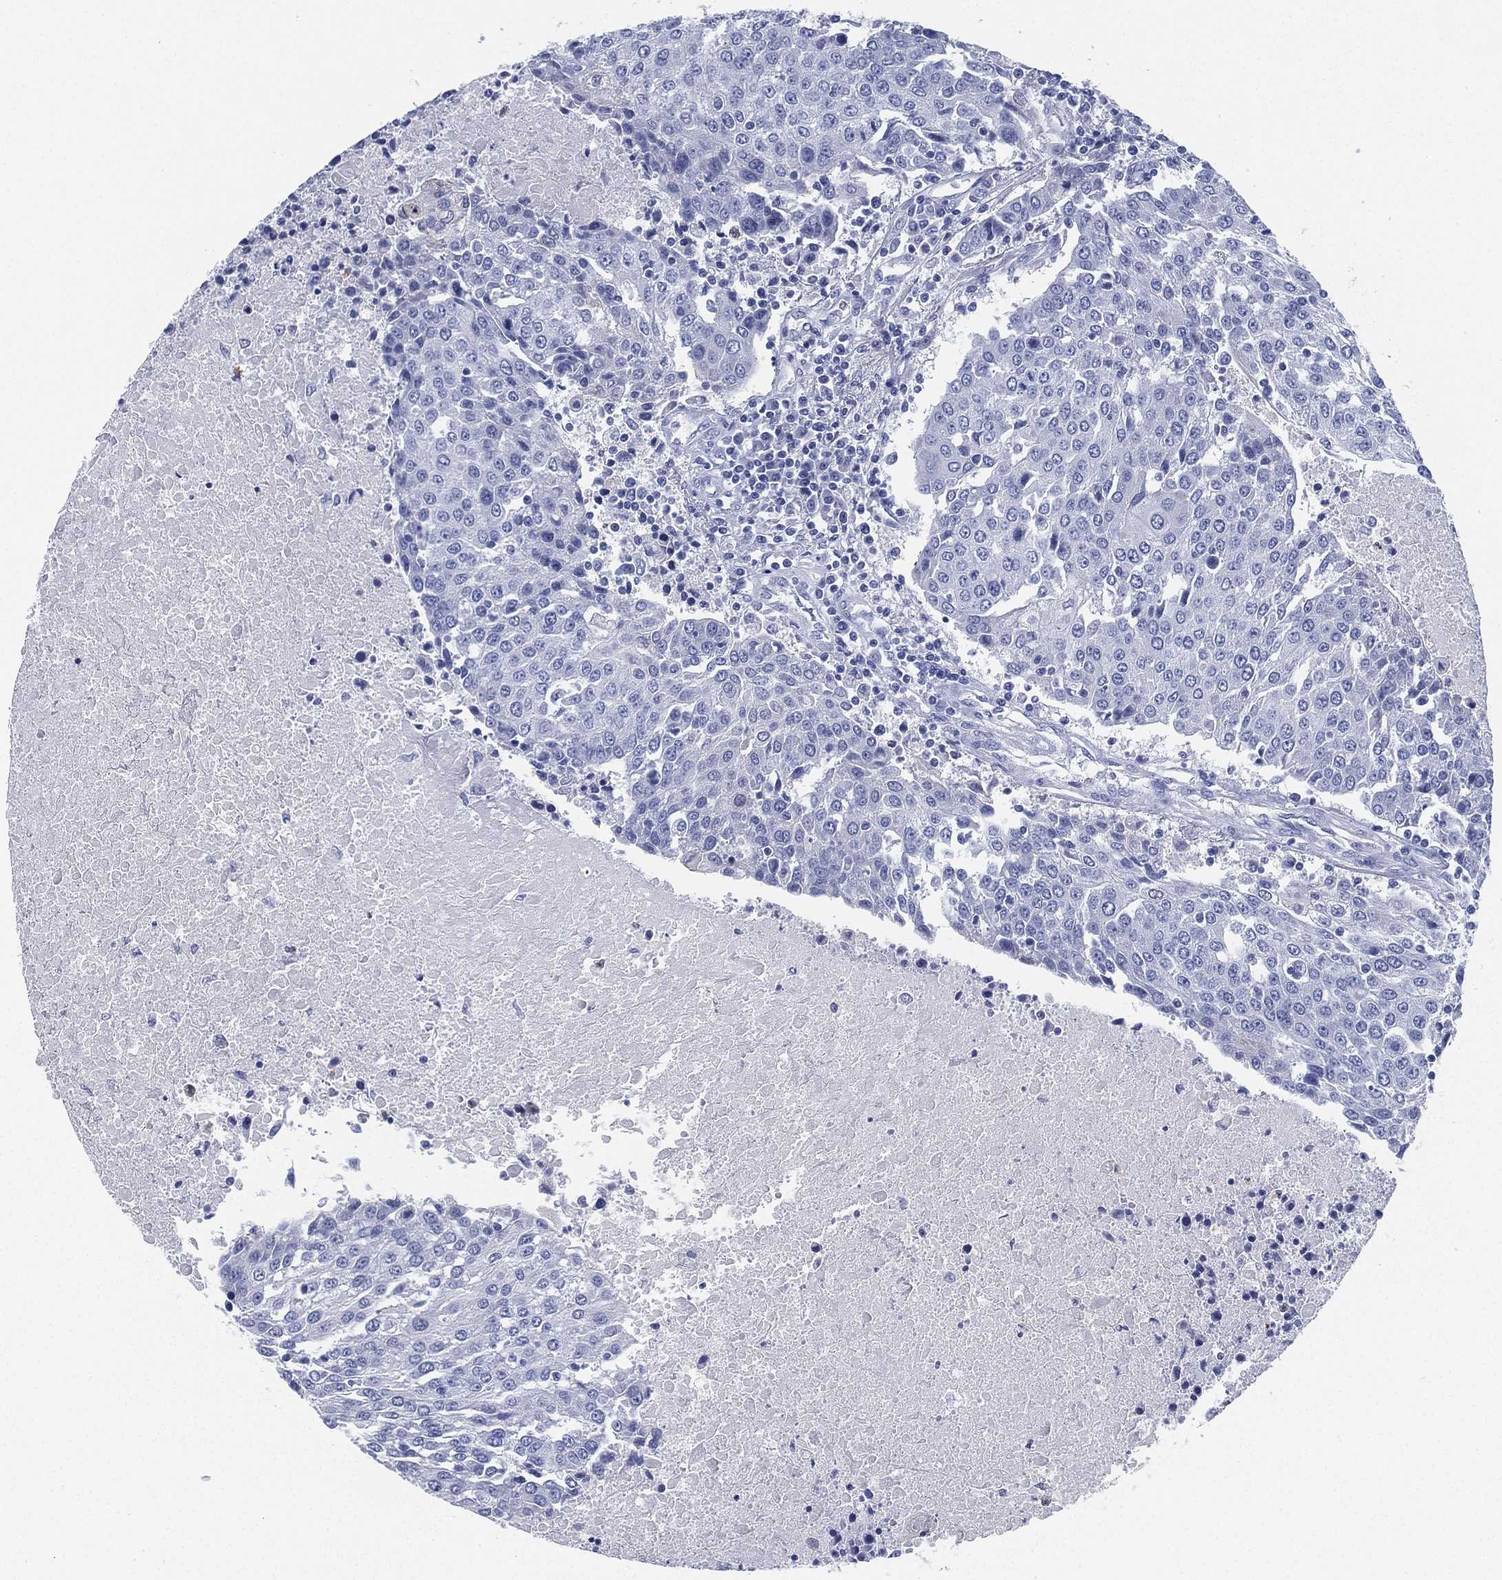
{"staining": {"intensity": "negative", "quantity": "none", "location": "none"}, "tissue": "urothelial cancer", "cell_type": "Tumor cells", "image_type": "cancer", "snomed": [{"axis": "morphology", "description": "Urothelial carcinoma, High grade"}, {"axis": "topography", "description": "Urinary bladder"}], "caption": "Immunohistochemistry photomicrograph of neoplastic tissue: human urothelial cancer stained with DAB (3,3'-diaminobenzidine) displays no significant protein positivity in tumor cells.", "gene": "DEFB121", "patient": {"sex": "female", "age": 85}}